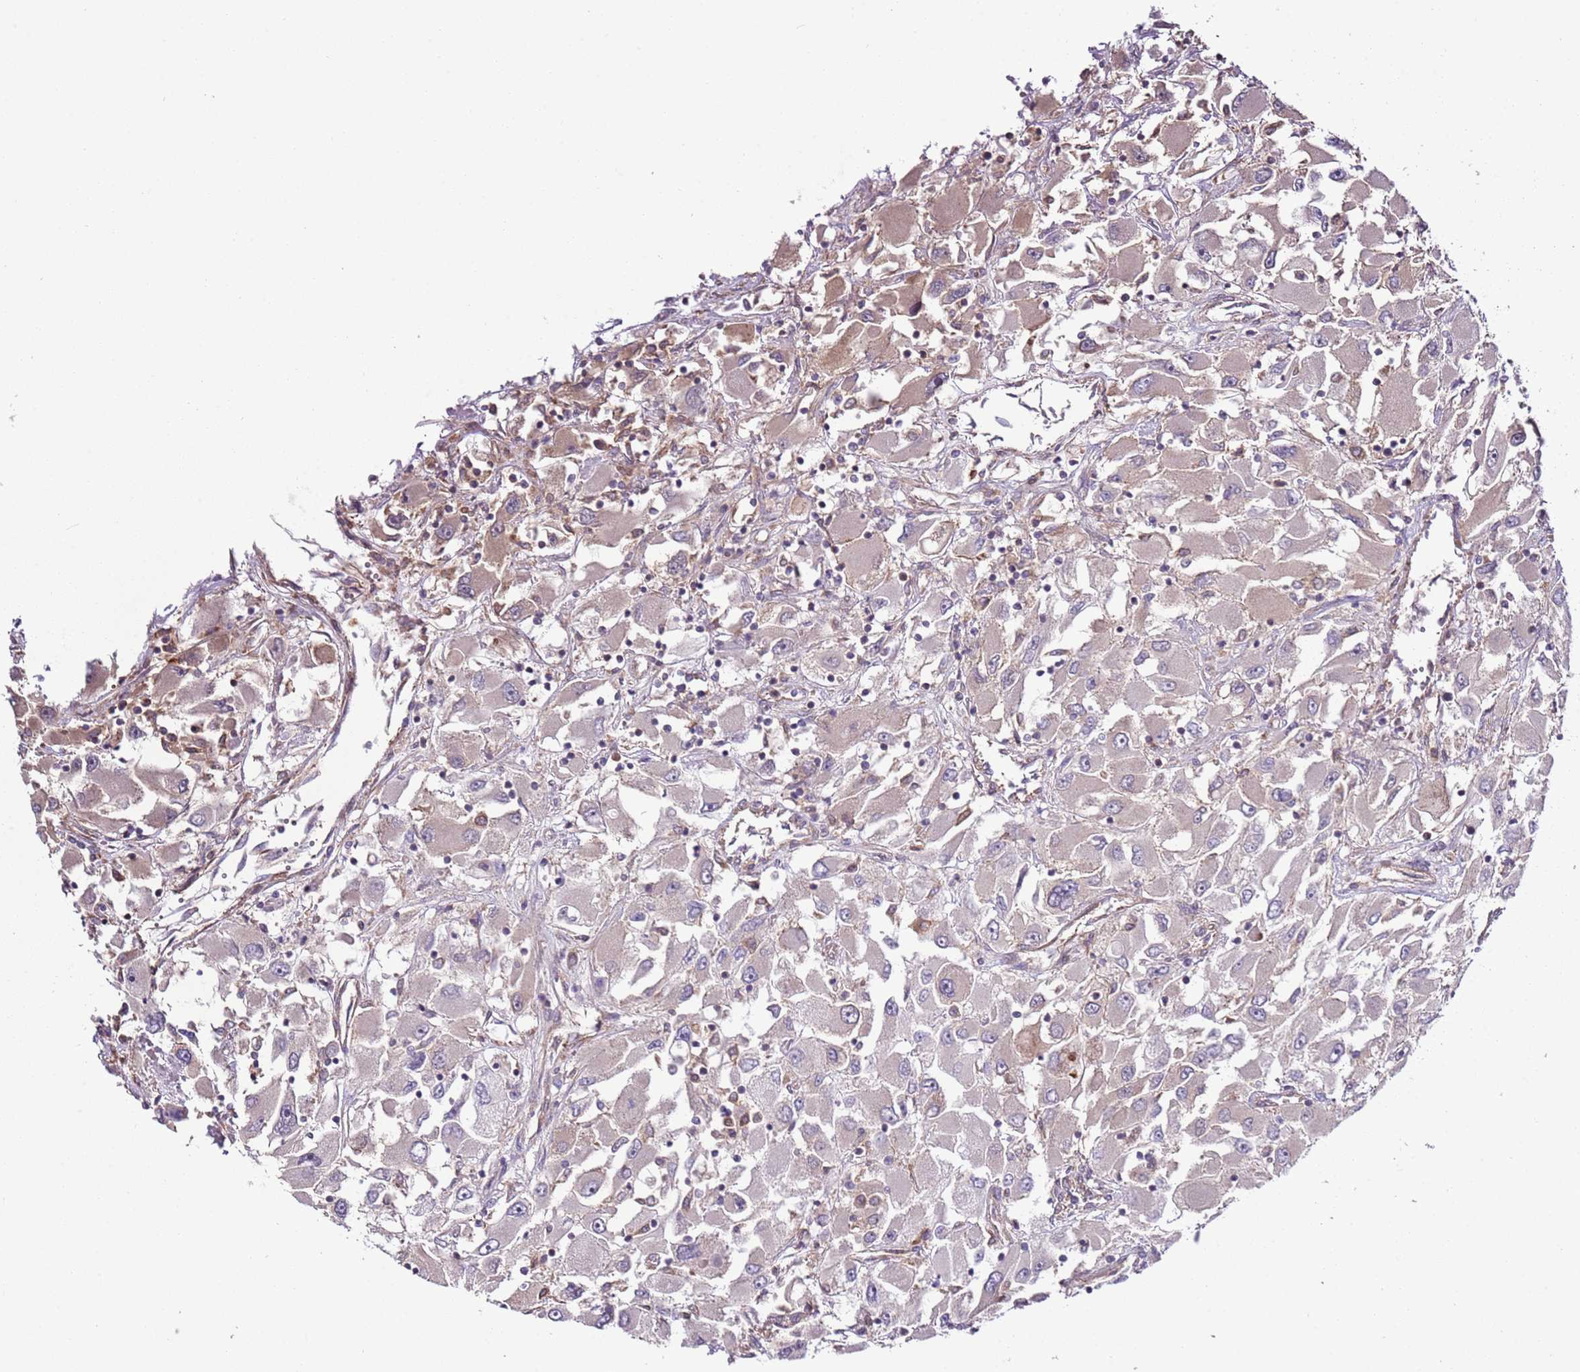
{"staining": {"intensity": "moderate", "quantity": "<25%", "location": "cytoplasmic/membranous"}, "tissue": "renal cancer", "cell_type": "Tumor cells", "image_type": "cancer", "snomed": [{"axis": "morphology", "description": "Adenocarcinoma, NOS"}, {"axis": "topography", "description": "Kidney"}], "caption": "Tumor cells exhibit low levels of moderate cytoplasmic/membranous expression in approximately <25% of cells in human adenocarcinoma (renal).", "gene": "LPIN2", "patient": {"sex": "female", "age": 52}}